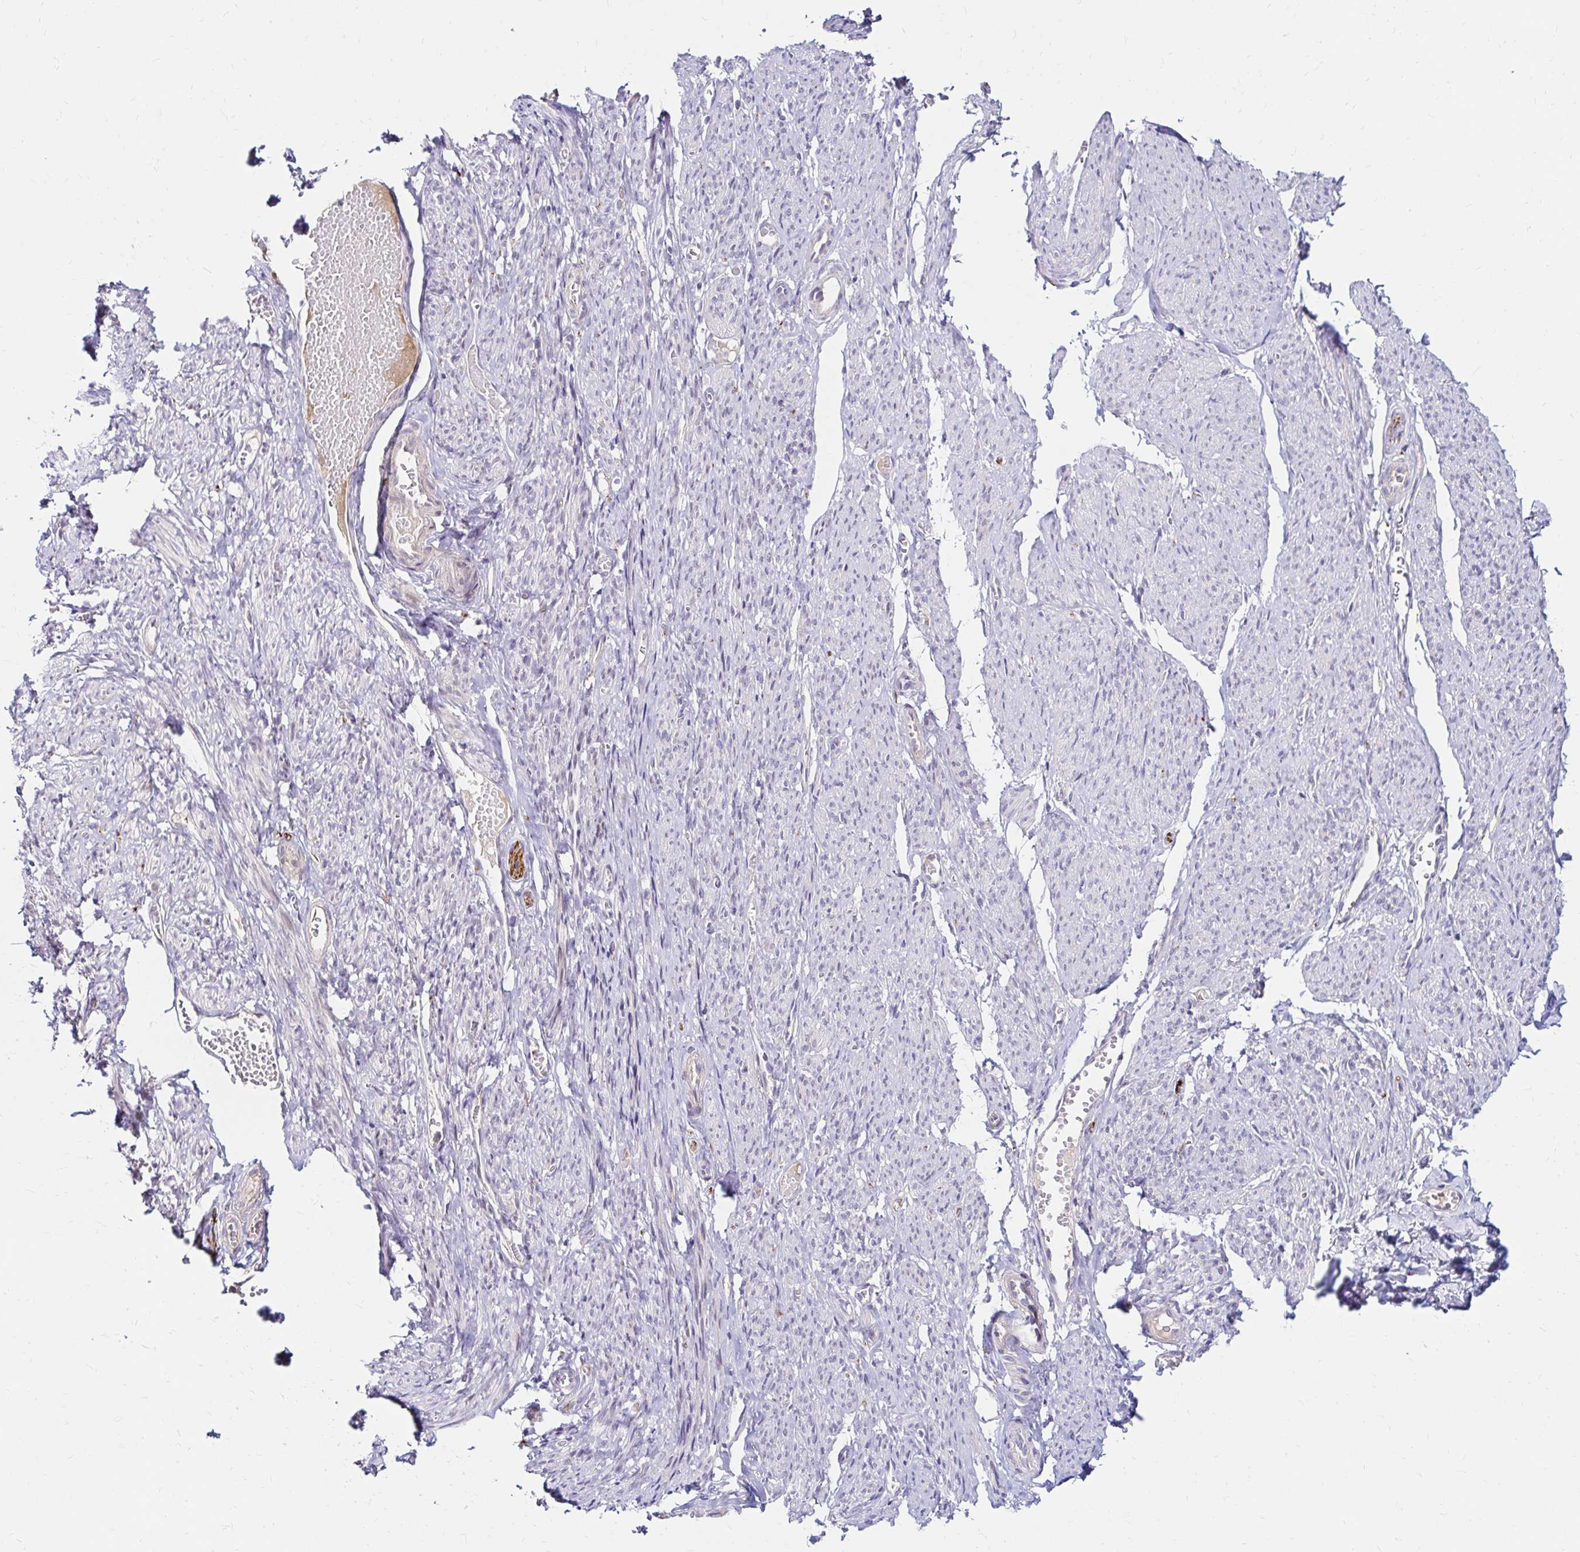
{"staining": {"intensity": "weak", "quantity": "<25%", "location": "cytoplasmic/membranous"}, "tissue": "smooth muscle", "cell_type": "Smooth muscle cells", "image_type": "normal", "snomed": [{"axis": "morphology", "description": "Normal tissue, NOS"}, {"axis": "topography", "description": "Smooth muscle"}], "caption": "DAB (3,3'-diaminobenzidine) immunohistochemical staining of benign smooth muscle demonstrates no significant expression in smooth muscle cells. (Brightfield microscopy of DAB (3,3'-diaminobenzidine) immunohistochemistry at high magnification).", "gene": "GUCY1A1", "patient": {"sex": "female", "age": 65}}